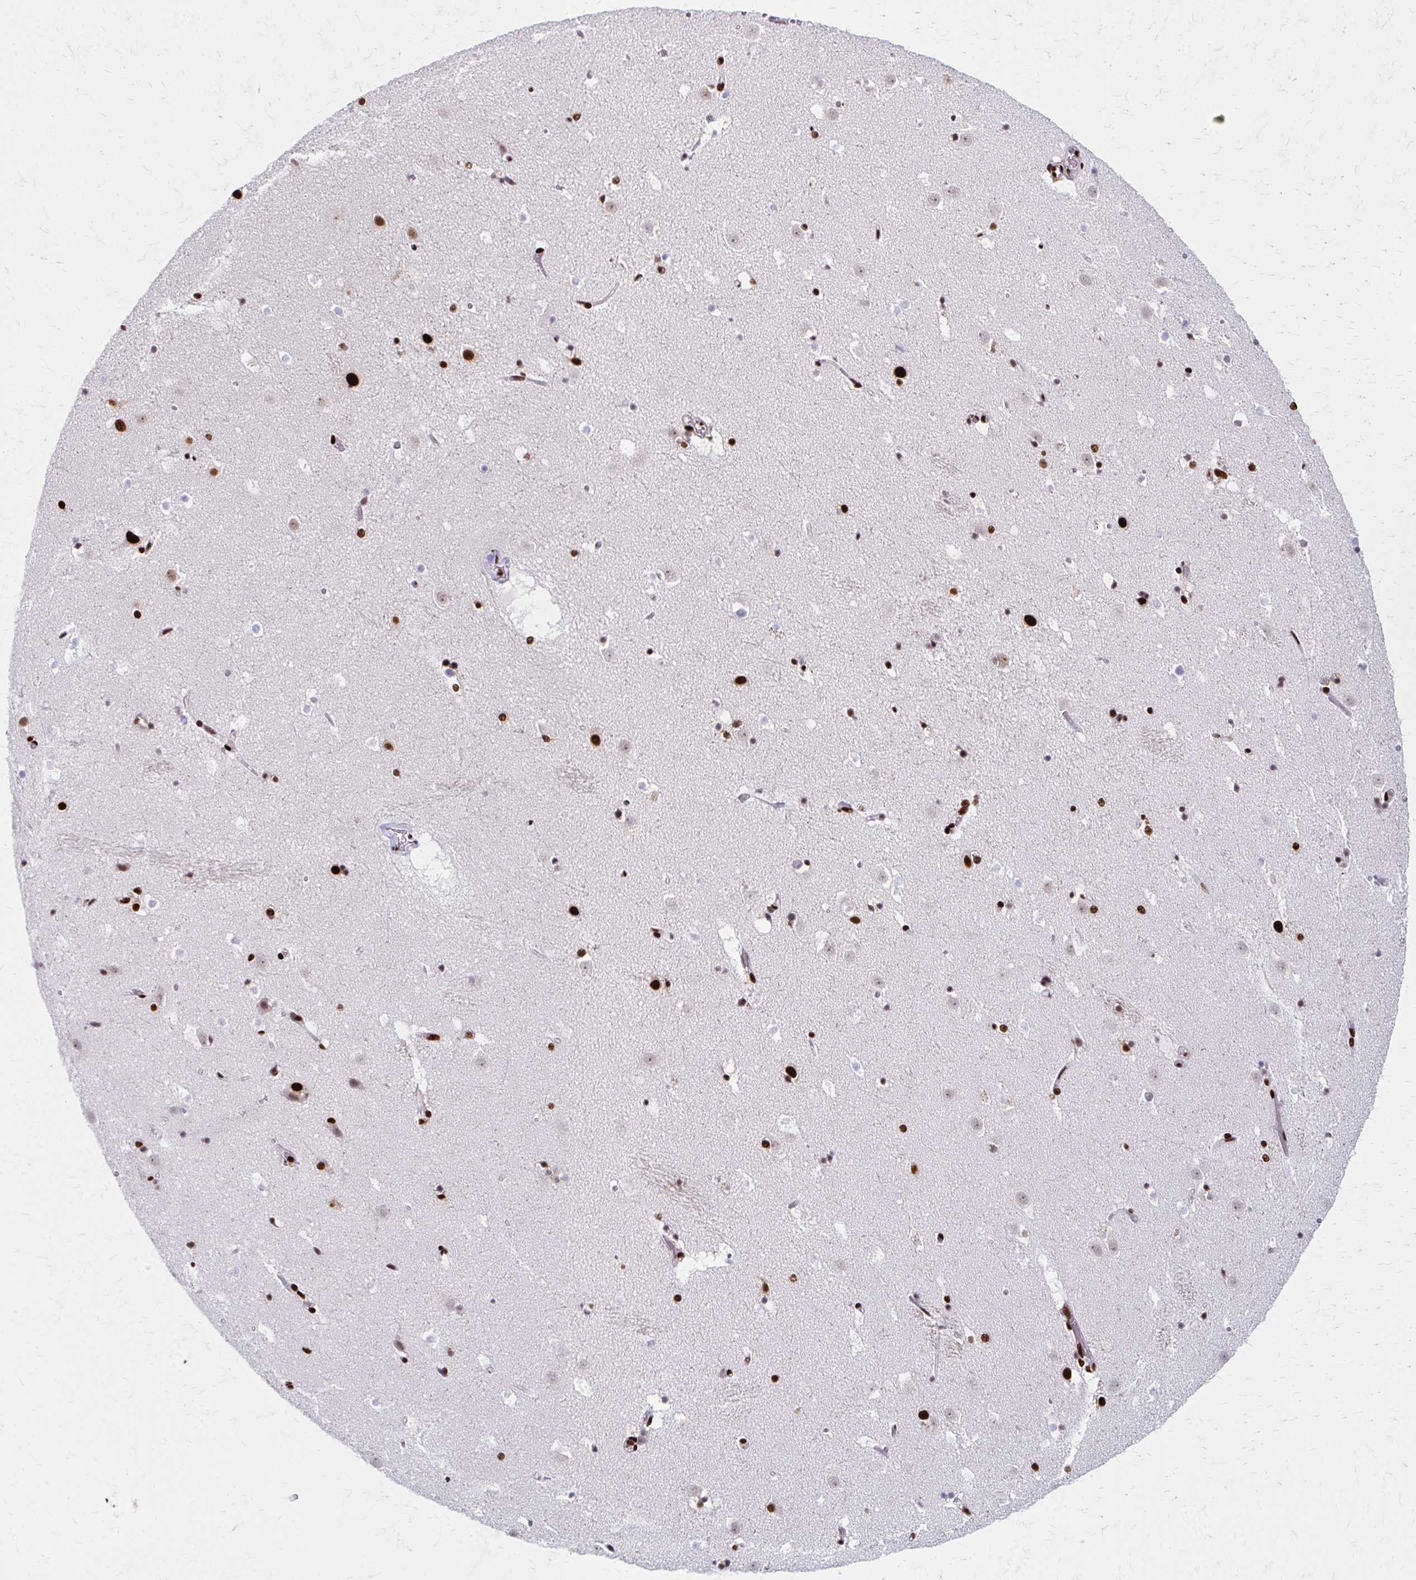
{"staining": {"intensity": "moderate", "quantity": "25%-75%", "location": "nuclear"}, "tissue": "caudate", "cell_type": "Glial cells", "image_type": "normal", "snomed": [{"axis": "morphology", "description": "Normal tissue, NOS"}, {"axis": "topography", "description": "Lateral ventricle wall"}], "caption": "Approximately 25%-75% of glial cells in unremarkable caudate reveal moderate nuclear protein staining as visualized by brown immunohistochemical staining.", "gene": "CNKSR3", "patient": {"sex": "male", "age": 37}}